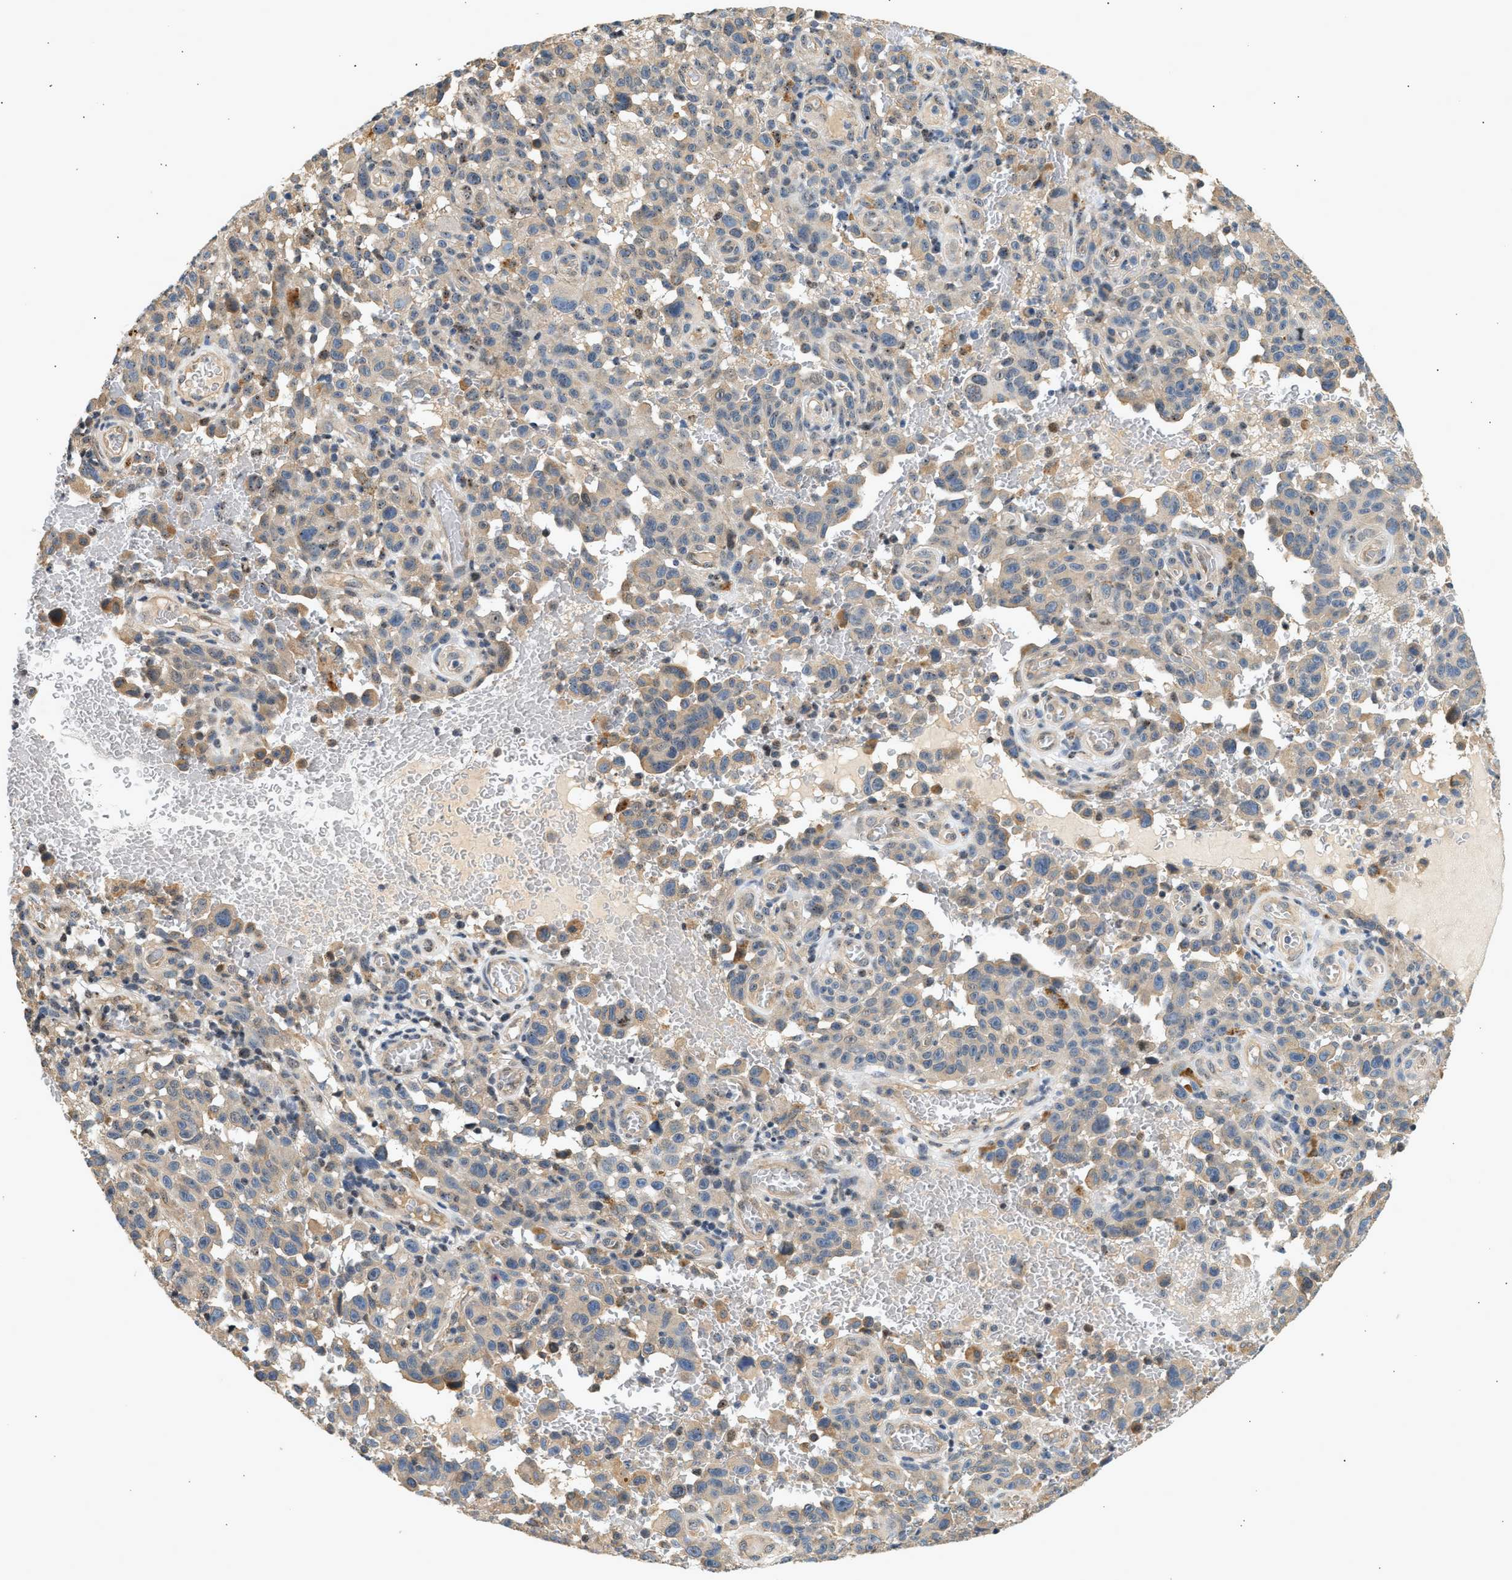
{"staining": {"intensity": "weak", "quantity": "<25%", "location": "cytoplasmic/membranous"}, "tissue": "melanoma", "cell_type": "Tumor cells", "image_type": "cancer", "snomed": [{"axis": "morphology", "description": "Malignant melanoma, NOS"}, {"axis": "topography", "description": "Skin"}], "caption": "Protein analysis of melanoma shows no significant expression in tumor cells.", "gene": "WDR31", "patient": {"sex": "female", "age": 82}}